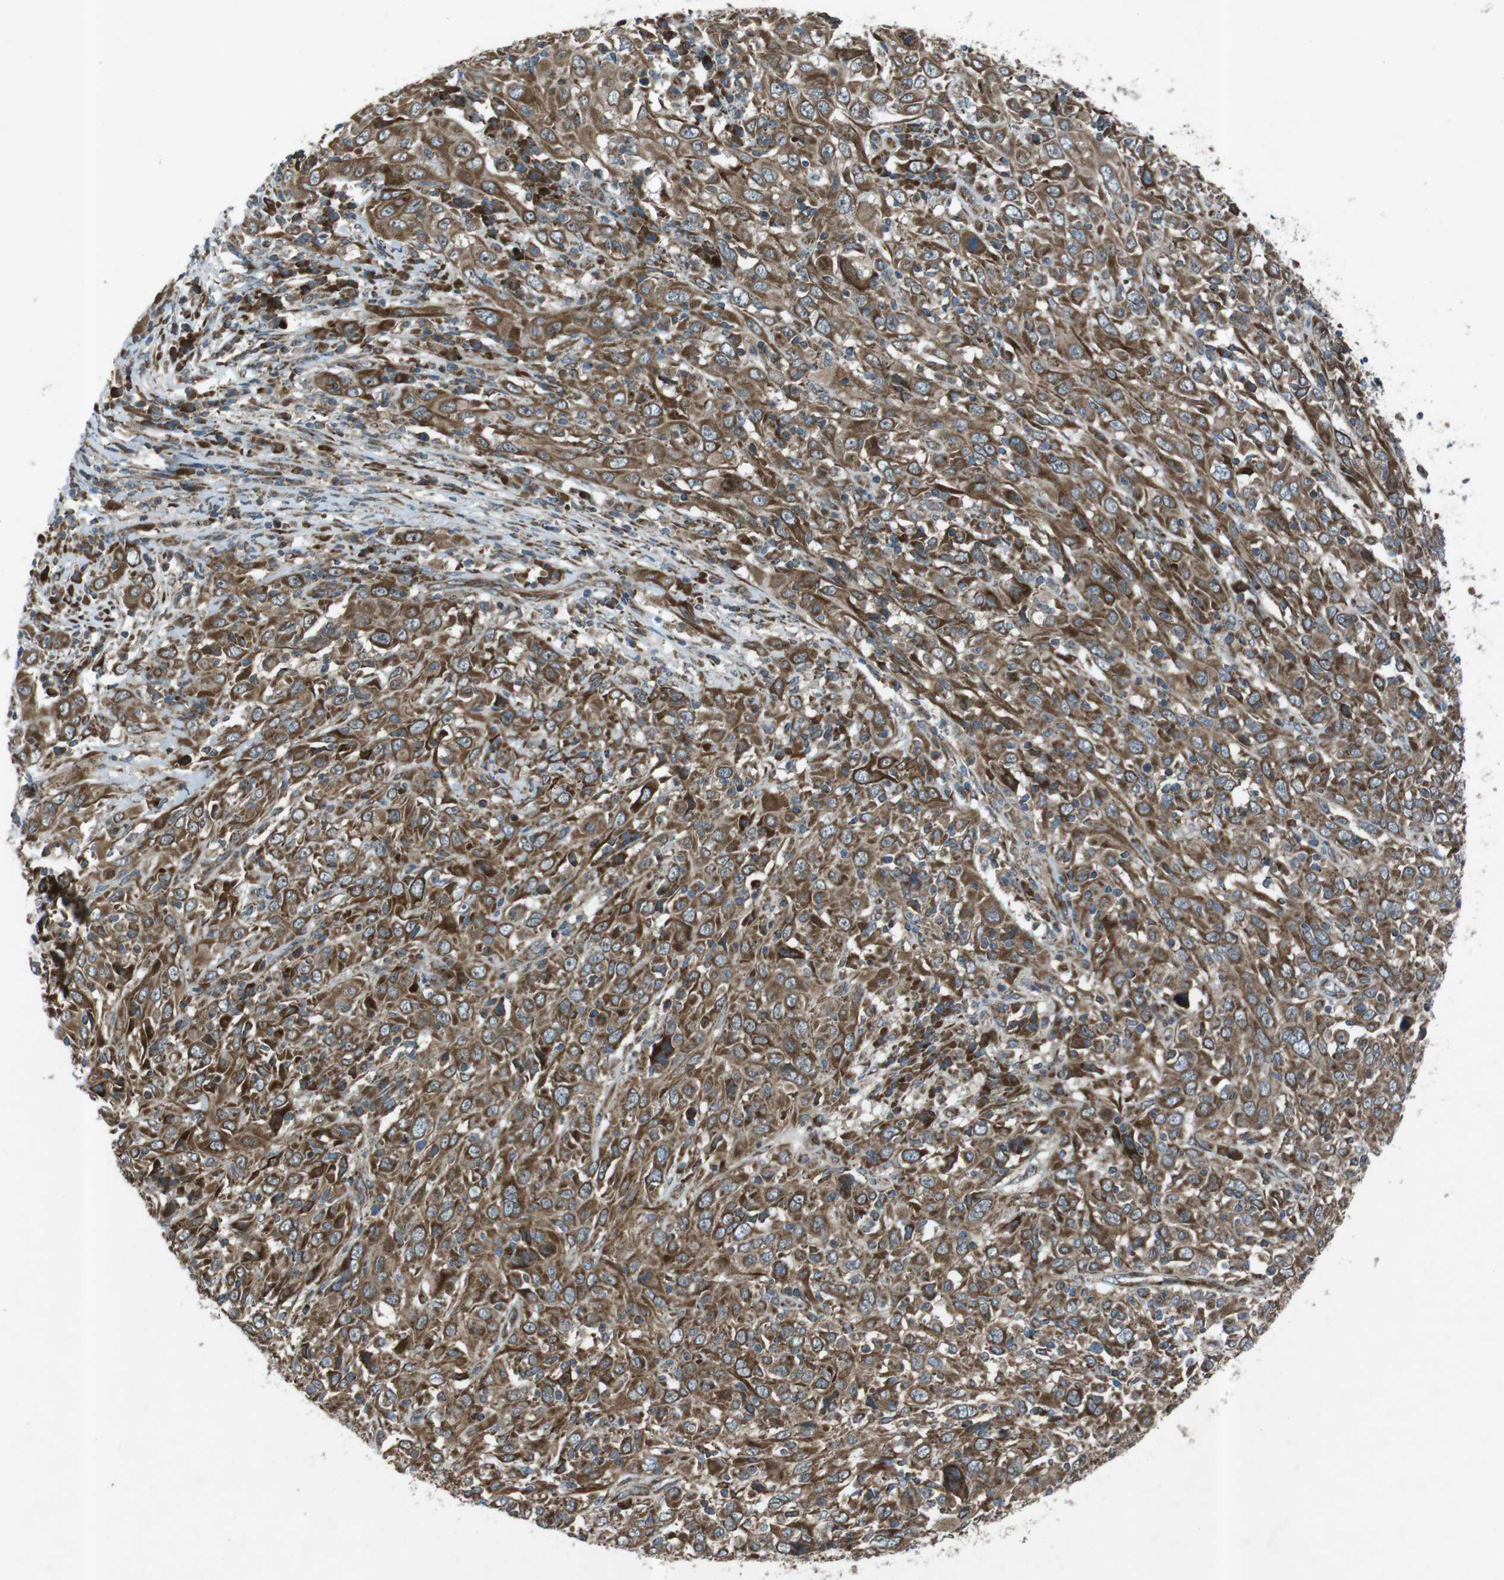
{"staining": {"intensity": "moderate", "quantity": ">75%", "location": "cytoplasmic/membranous"}, "tissue": "cervical cancer", "cell_type": "Tumor cells", "image_type": "cancer", "snomed": [{"axis": "morphology", "description": "Squamous cell carcinoma, NOS"}, {"axis": "topography", "description": "Cervix"}], "caption": "This micrograph displays cervical cancer stained with immunohistochemistry (IHC) to label a protein in brown. The cytoplasmic/membranous of tumor cells show moderate positivity for the protein. Nuclei are counter-stained blue.", "gene": "SLC41A1", "patient": {"sex": "female", "age": 46}}